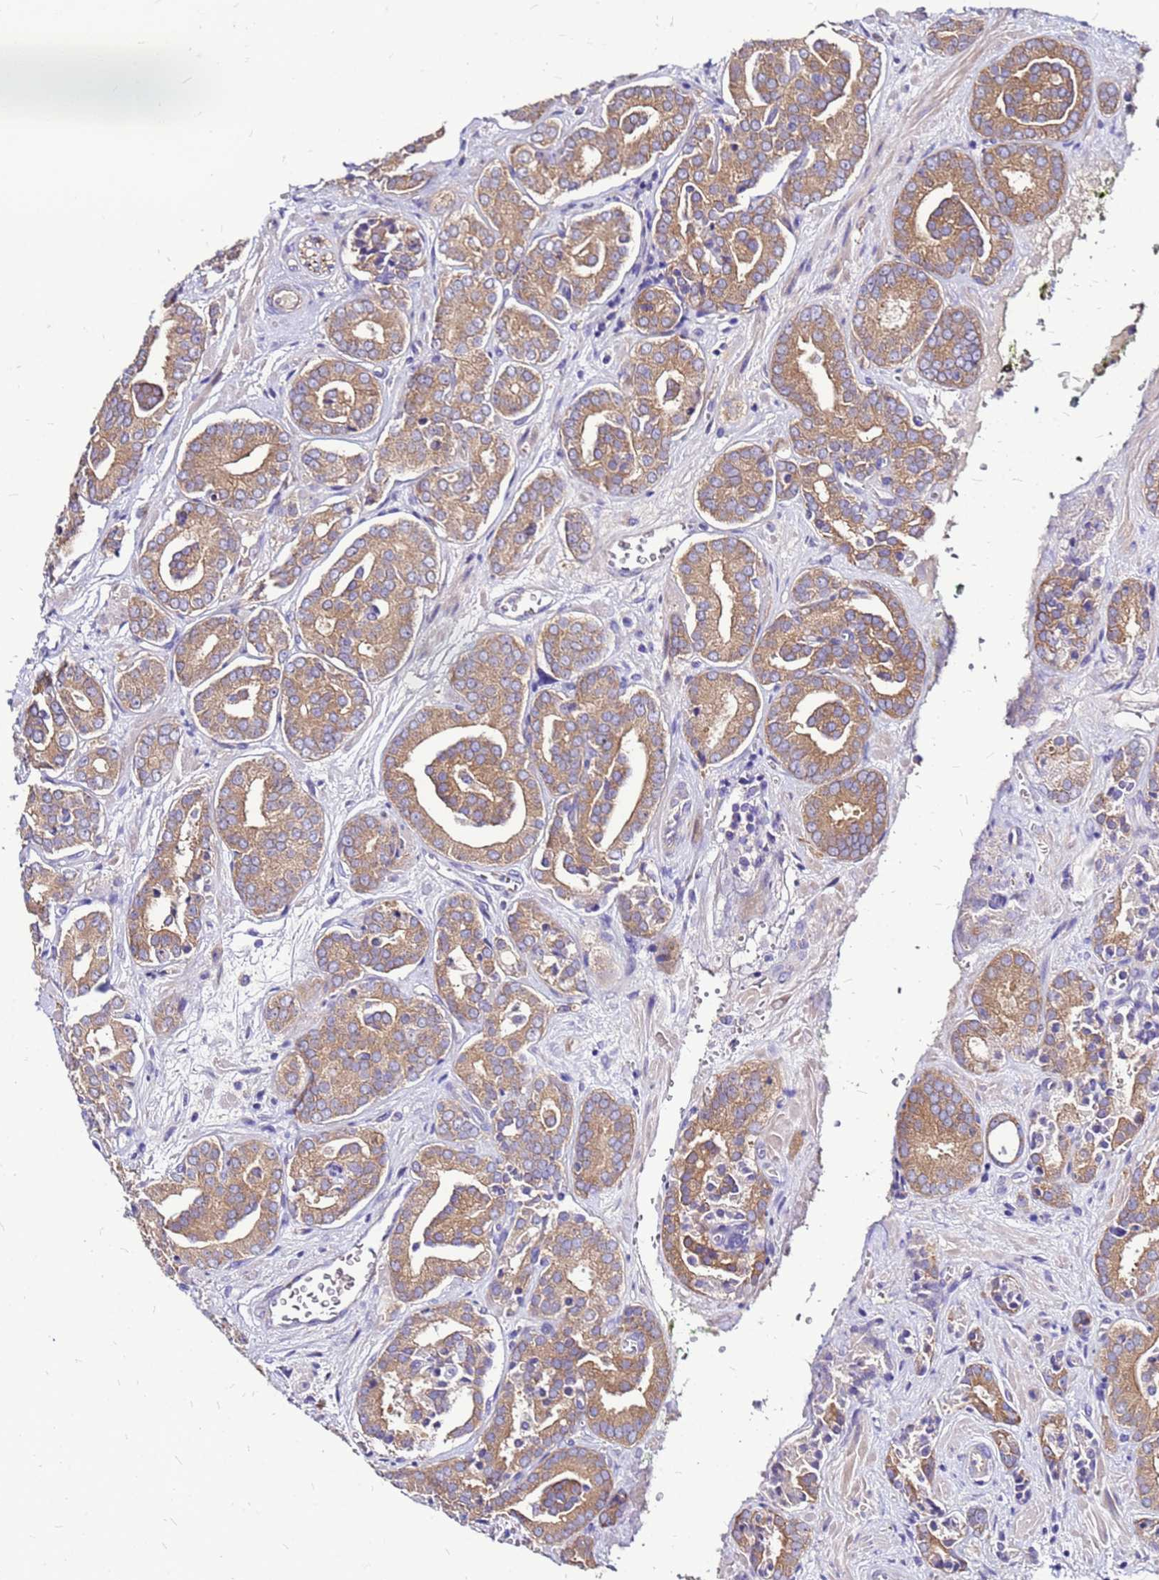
{"staining": {"intensity": "moderate", "quantity": ">75%", "location": "cytoplasmic/membranous"}, "tissue": "prostate cancer", "cell_type": "Tumor cells", "image_type": "cancer", "snomed": [{"axis": "morphology", "description": "Adenocarcinoma, High grade"}, {"axis": "topography", "description": "Prostate"}], "caption": "Moderate cytoplasmic/membranous protein expression is identified in about >75% of tumor cells in adenocarcinoma (high-grade) (prostate). (Brightfield microscopy of DAB IHC at high magnification).", "gene": "ARHGEF5", "patient": {"sex": "male", "age": 66}}